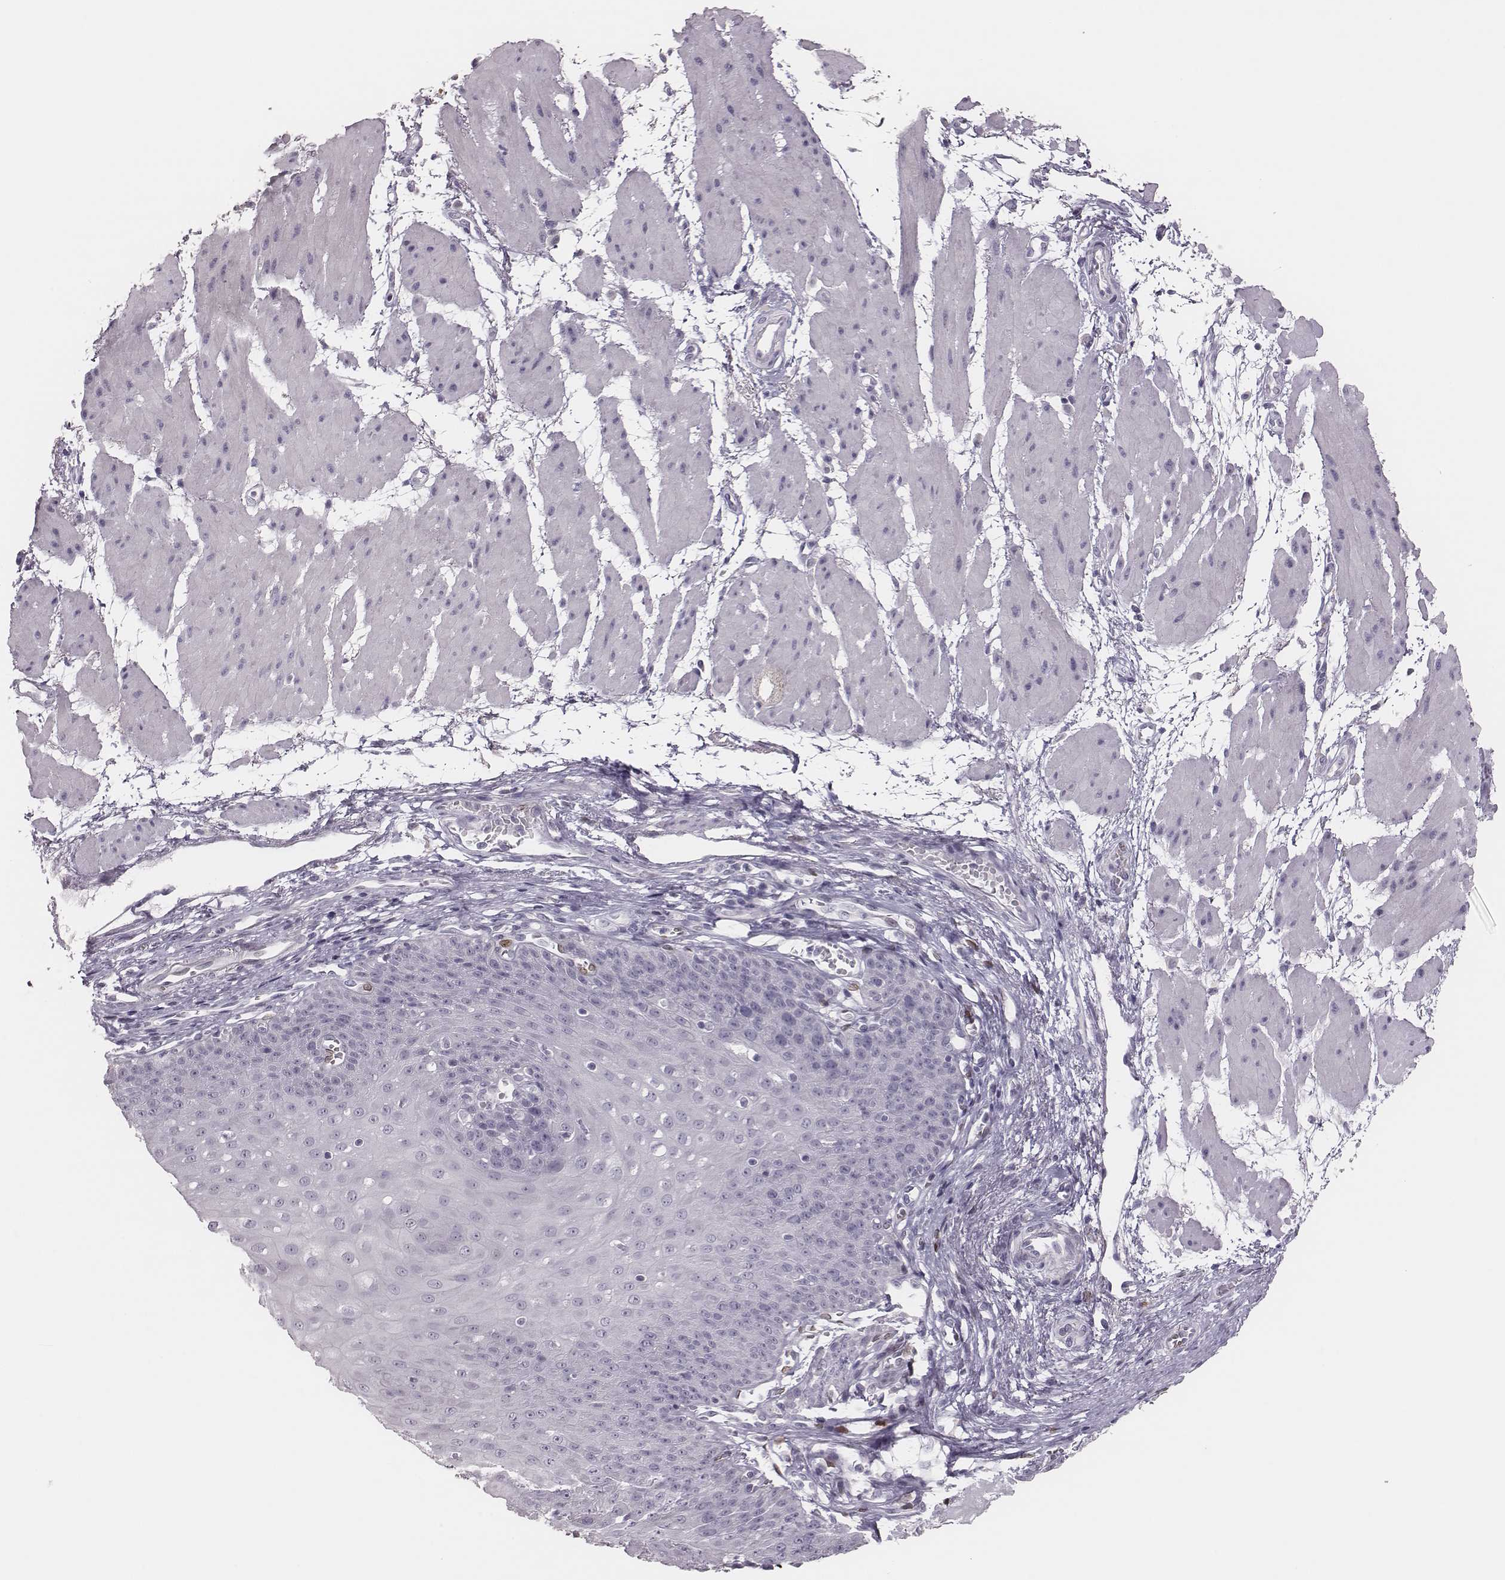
{"staining": {"intensity": "negative", "quantity": "none", "location": "none"}, "tissue": "esophagus", "cell_type": "Squamous epithelial cells", "image_type": "normal", "snomed": [{"axis": "morphology", "description": "Normal tissue, NOS"}, {"axis": "topography", "description": "Esophagus"}], "caption": "Immunohistochemistry photomicrograph of unremarkable esophagus: esophagus stained with DAB (3,3'-diaminobenzidine) demonstrates no significant protein positivity in squamous epithelial cells. (Stains: DAB IHC with hematoxylin counter stain, Microscopy: brightfield microscopy at high magnification).", "gene": "ADGRF4", "patient": {"sex": "male", "age": 71}}